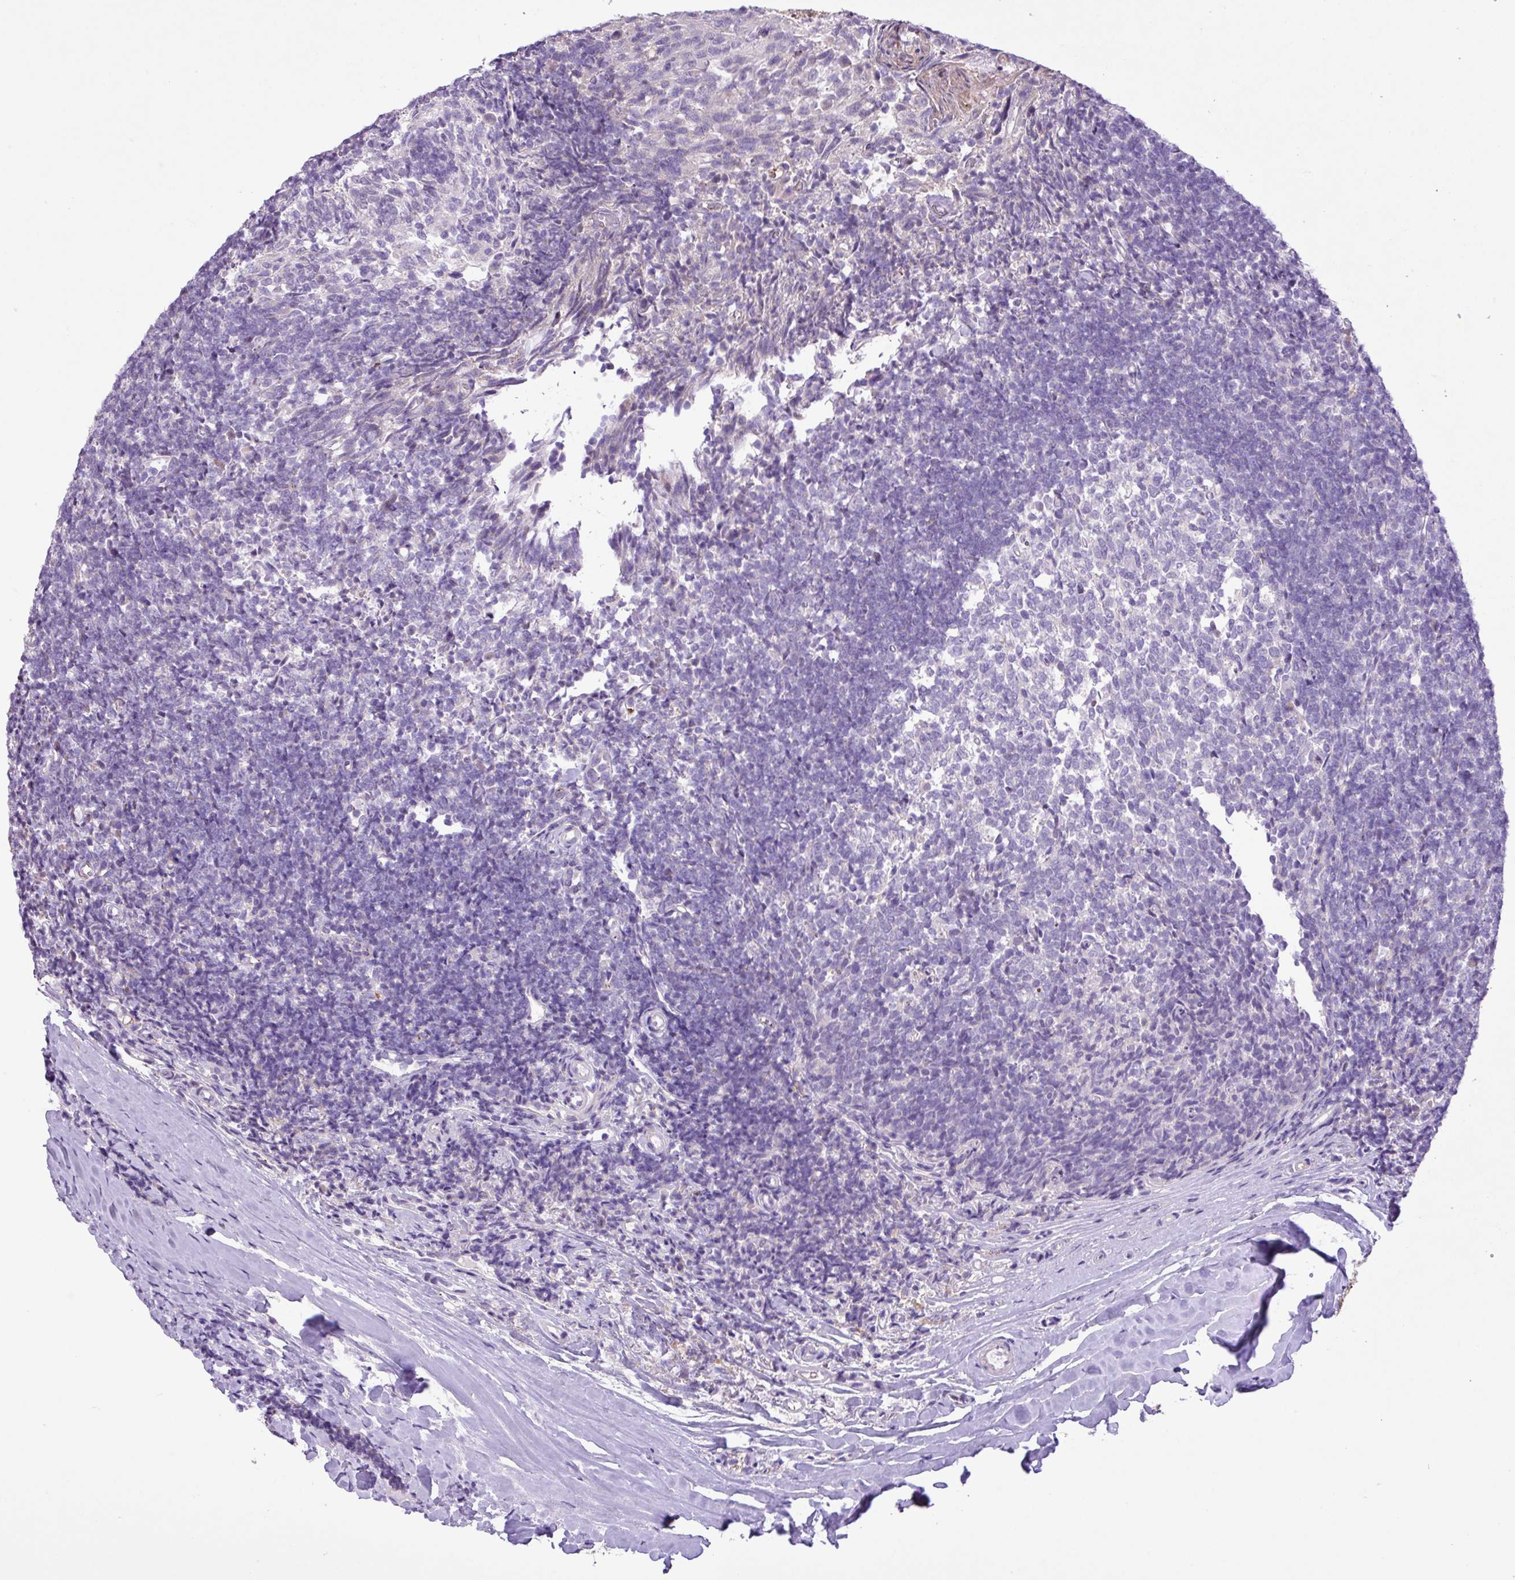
{"staining": {"intensity": "negative", "quantity": "none", "location": "none"}, "tissue": "tonsil", "cell_type": "Germinal center cells", "image_type": "normal", "snomed": [{"axis": "morphology", "description": "Normal tissue, NOS"}, {"axis": "topography", "description": "Tonsil"}], "caption": "Immunohistochemical staining of unremarkable human tonsil shows no significant staining in germinal center cells.", "gene": "RPP25L", "patient": {"sex": "female", "age": 10}}